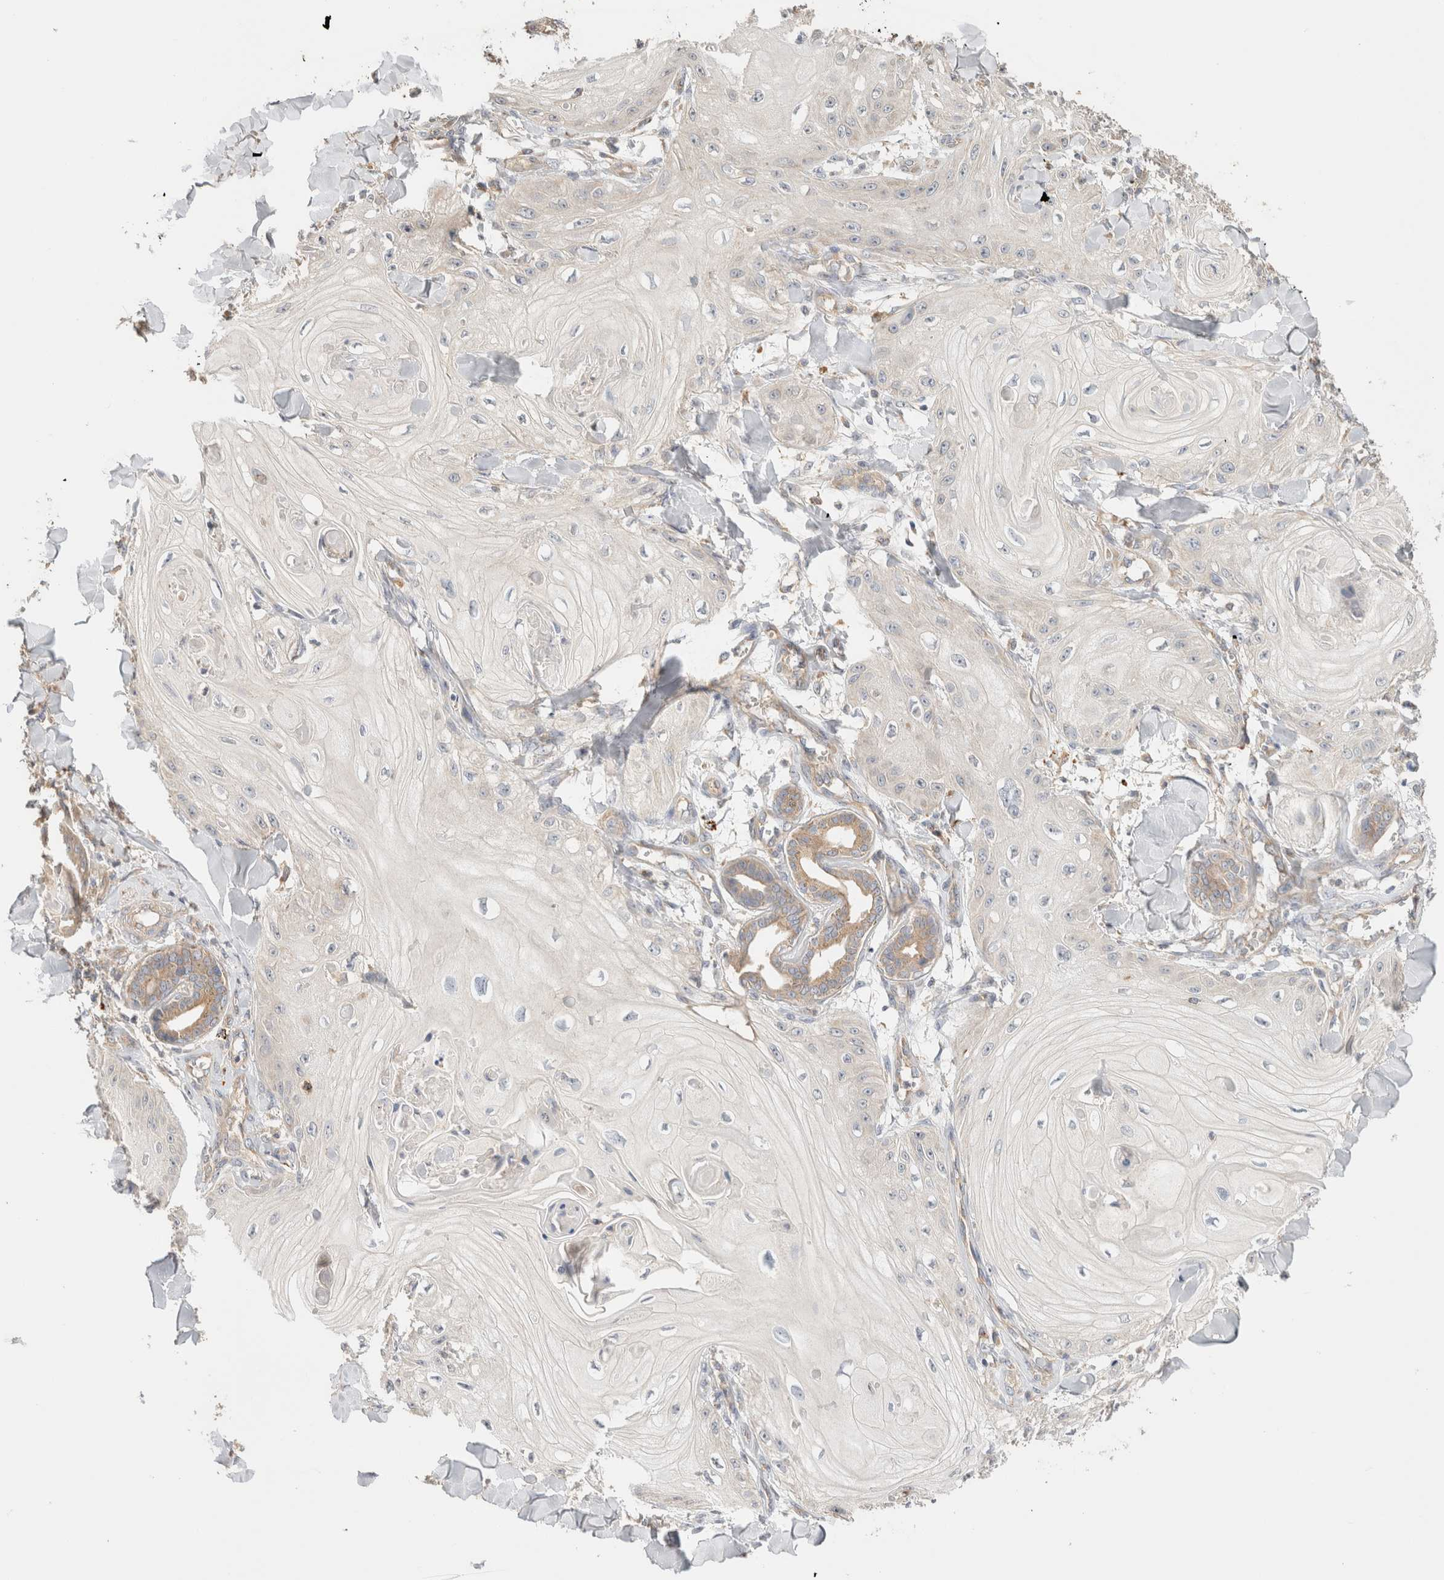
{"staining": {"intensity": "negative", "quantity": "none", "location": "none"}, "tissue": "skin cancer", "cell_type": "Tumor cells", "image_type": "cancer", "snomed": [{"axis": "morphology", "description": "Squamous cell carcinoma, NOS"}, {"axis": "topography", "description": "Skin"}], "caption": "There is no significant positivity in tumor cells of skin squamous cell carcinoma.", "gene": "B3GNTL1", "patient": {"sex": "male", "age": 74}}